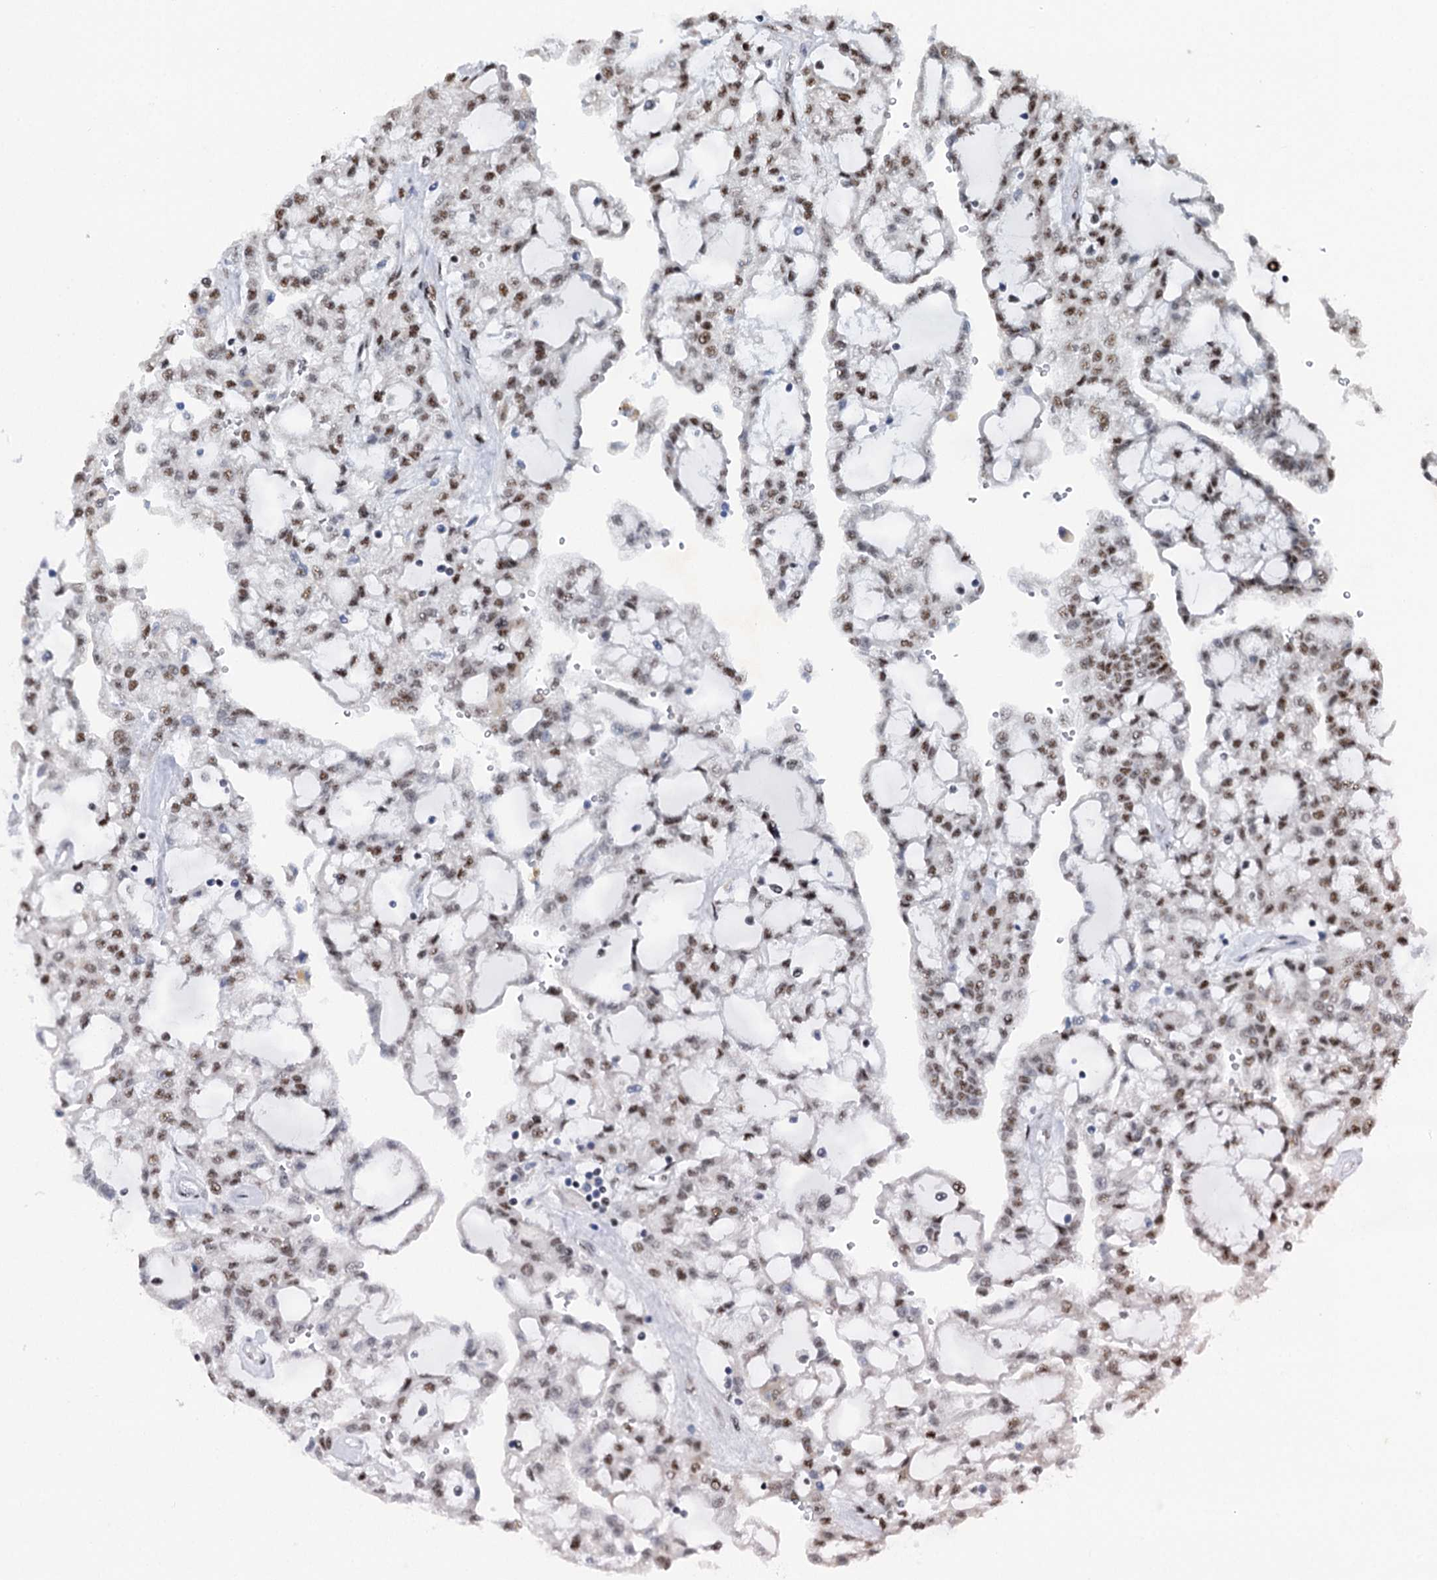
{"staining": {"intensity": "moderate", "quantity": ">75%", "location": "nuclear"}, "tissue": "renal cancer", "cell_type": "Tumor cells", "image_type": "cancer", "snomed": [{"axis": "morphology", "description": "Adenocarcinoma, NOS"}, {"axis": "topography", "description": "Kidney"}], "caption": "Moderate nuclear staining is appreciated in approximately >75% of tumor cells in renal cancer.", "gene": "SREK1", "patient": {"sex": "male", "age": 63}}